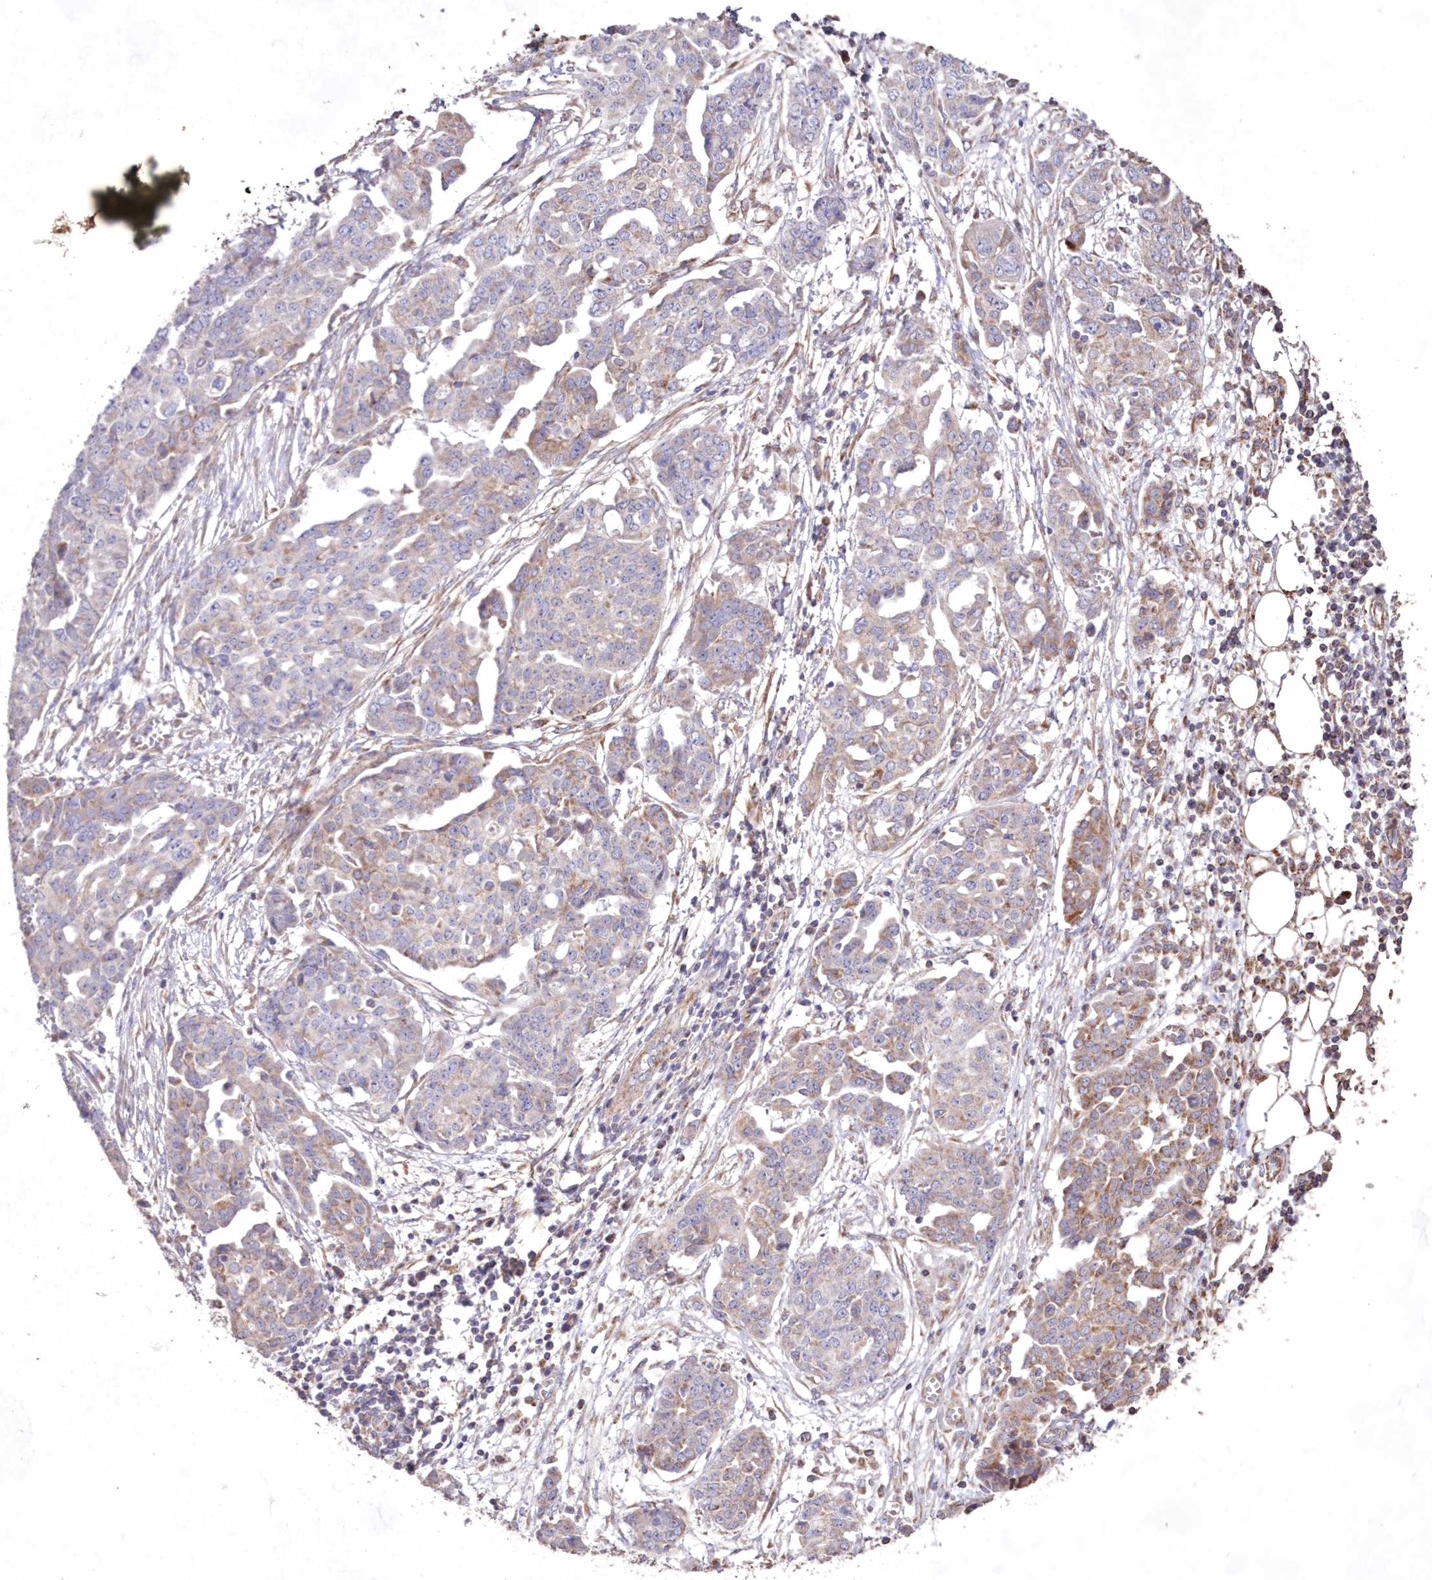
{"staining": {"intensity": "moderate", "quantity": "<25%", "location": "cytoplasmic/membranous"}, "tissue": "ovarian cancer", "cell_type": "Tumor cells", "image_type": "cancer", "snomed": [{"axis": "morphology", "description": "Cystadenocarcinoma, serous, NOS"}, {"axis": "topography", "description": "Soft tissue"}, {"axis": "topography", "description": "Ovary"}], "caption": "Protein staining by immunohistochemistry demonstrates moderate cytoplasmic/membranous positivity in about <25% of tumor cells in ovarian serous cystadenocarcinoma.", "gene": "HADHB", "patient": {"sex": "female", "age": 57}}